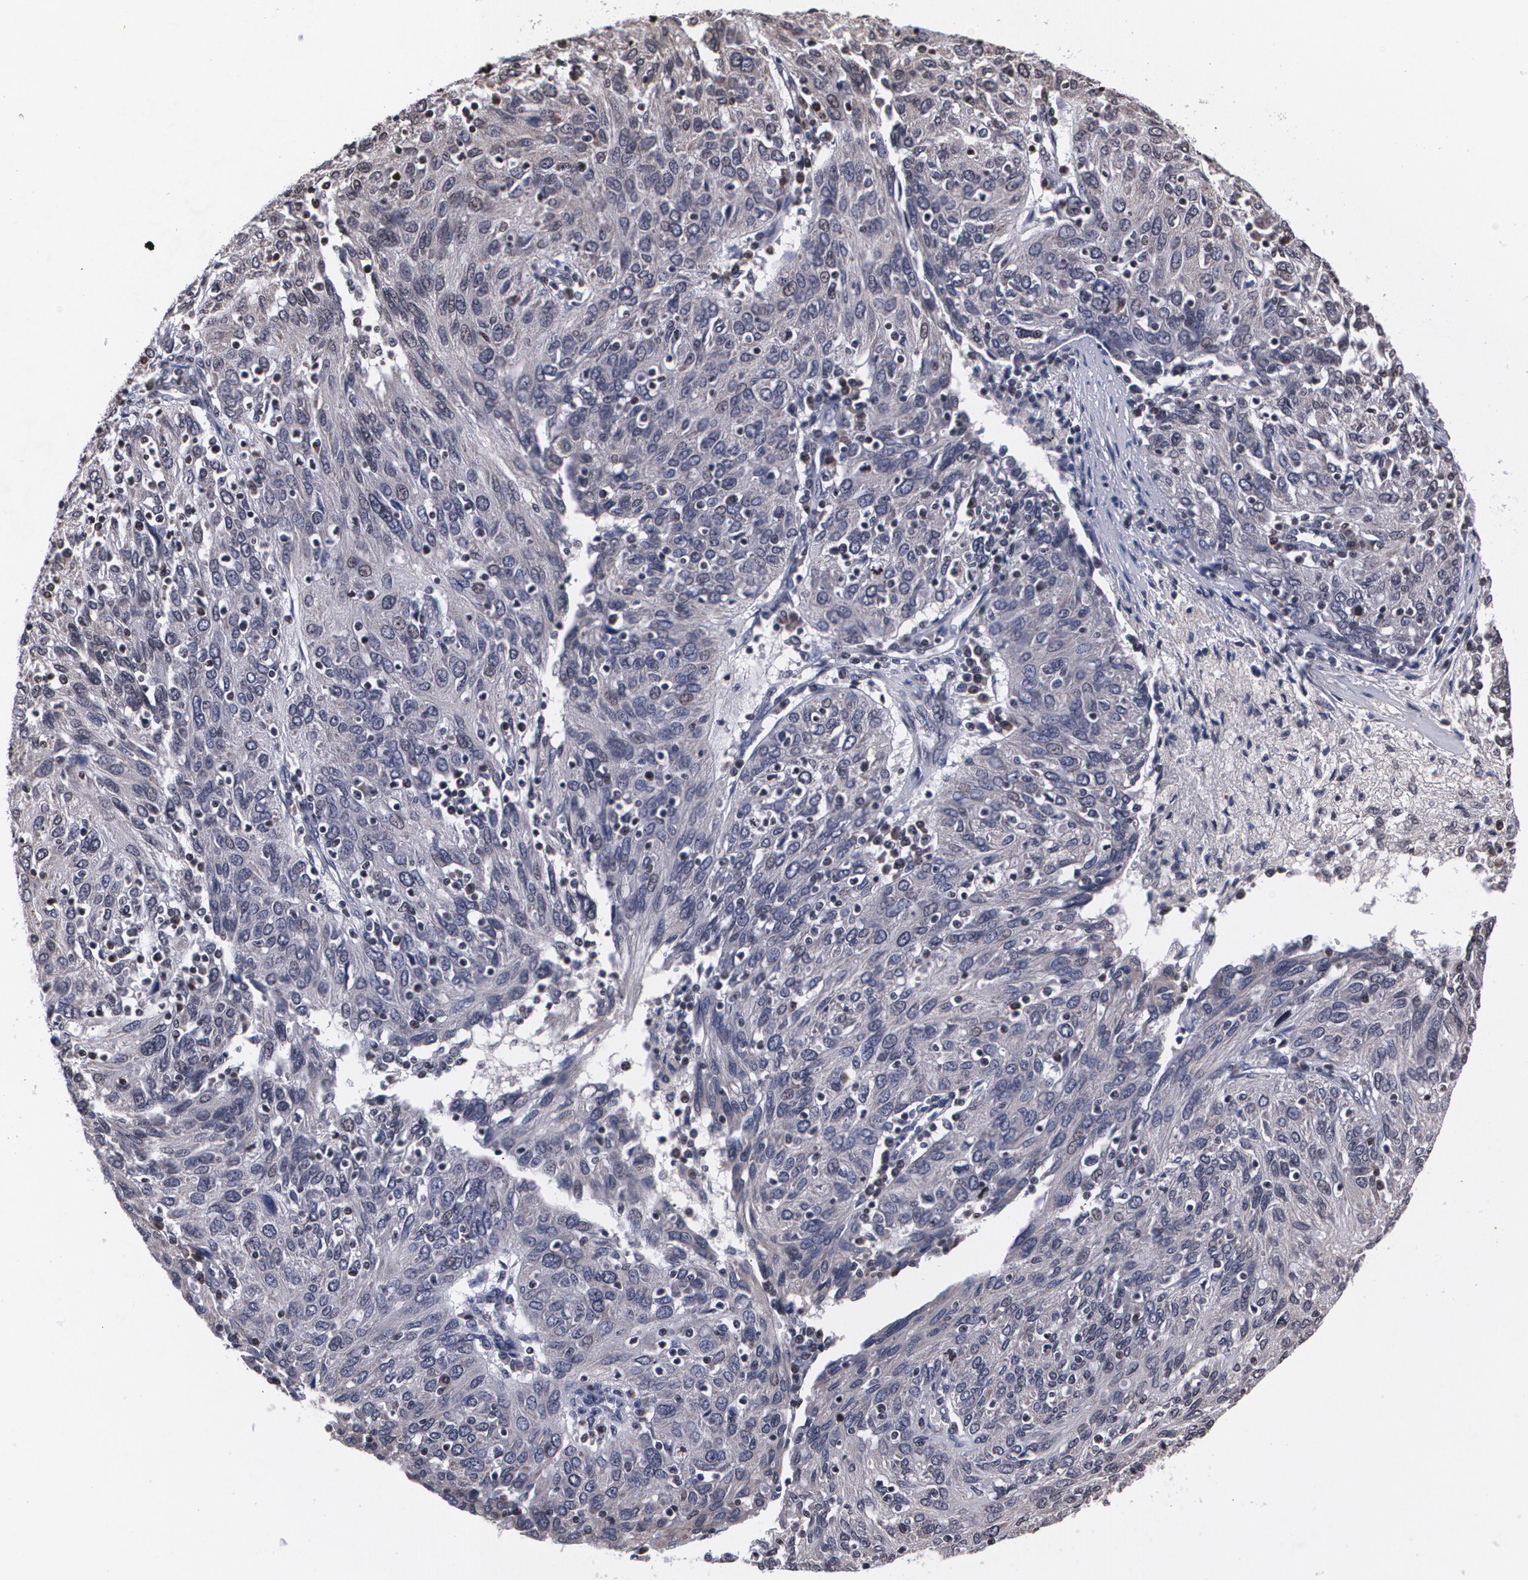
{"staining": {"intensity": "negative", "quantity": "none", "location": "none"}, "tissue": "ovarian cancer", "cell_type": "Tumor cells", "image_type": "cancer", "snomed": [{"axis": "morphology", "description": "Carcinoma, endometroid"}, {"axis": "topography", "description": "Ovary"}], "caption": "This is an immunohistochemistry histopathology image of human ovarian cancer. There is no positivity in tumor cells.", "gene": "MVP", "patient": {"sex": "female", "age": 50}}